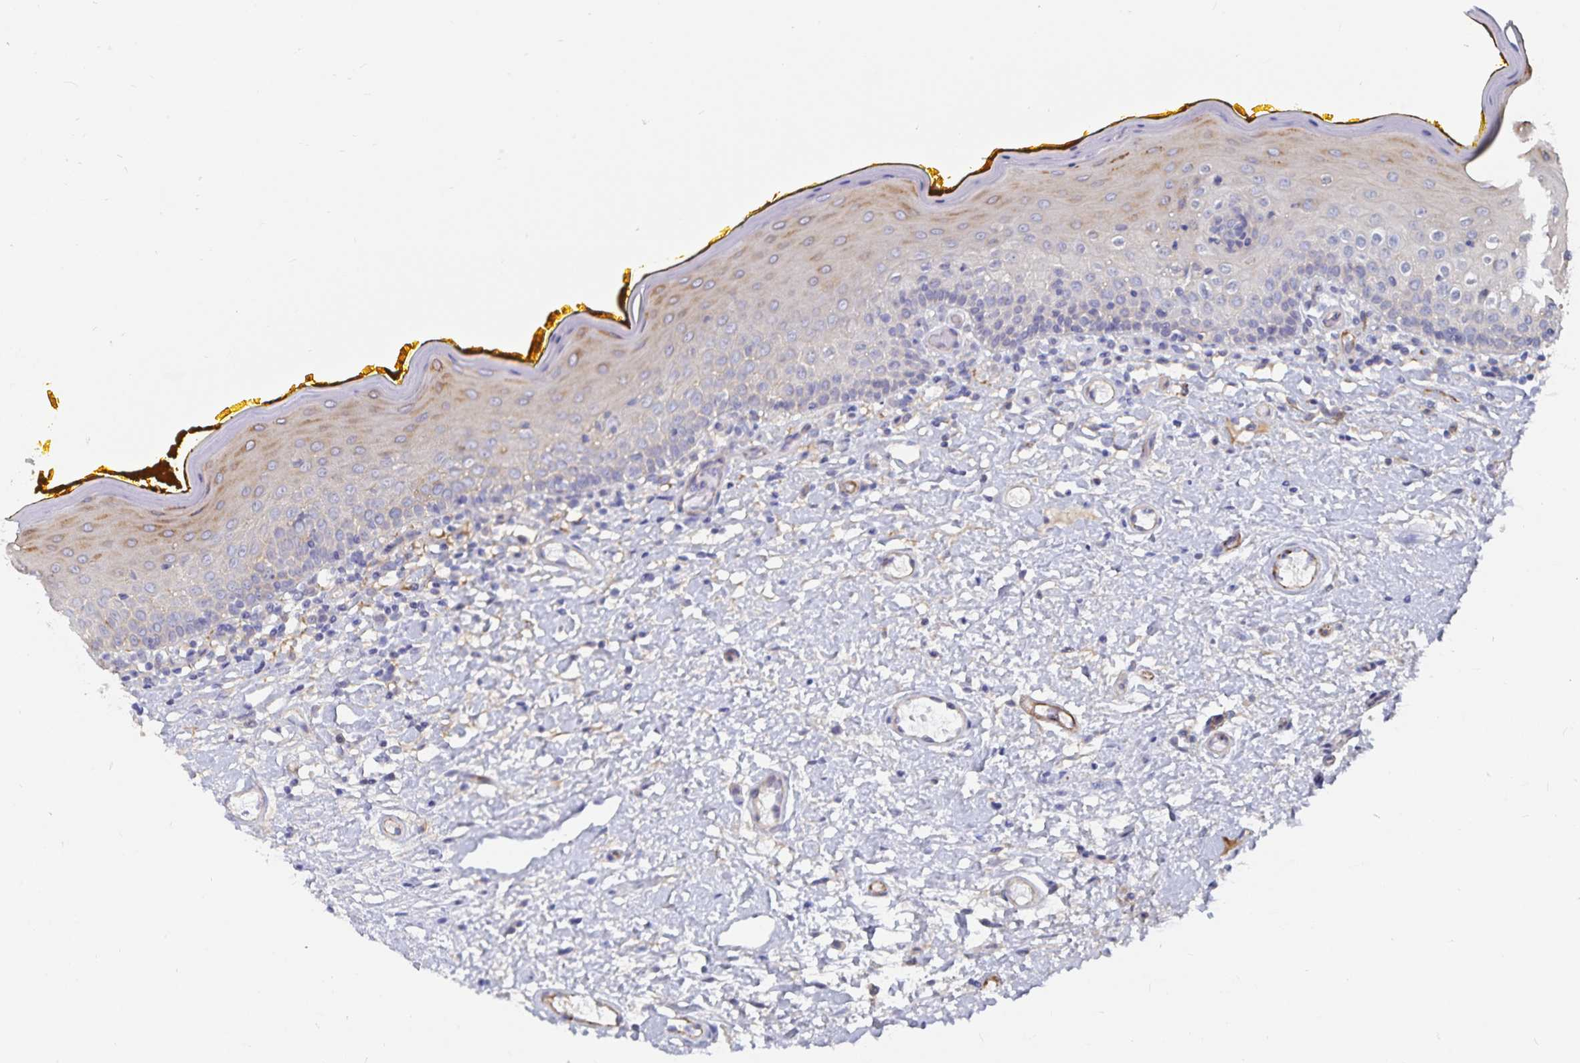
{"staining": {"intensity": "moderate", "quantity": "<25%", "location": "cytoplasmic/membranous"}, "tissue": "oral mucosa", "cell_type": "Squamous epithelial cells", "image_type": "normal", "snomed": [{"axis": "morphology", "description": "Normal tissue, NOS"}, {"axis": "topography", "description": "Oral tissue"}, {"axis": "topography", "description": "Tounge, NOS"}], "caption": "A high-resolution image shows immunohistochemistry staining of unremarkable oral mucosa, which shows moderate cytoplasmic/membranous expression in about <25% of squamous epithelial cells.", "gene": "SSTR1", "patient": {"sex": "female", "age": 58}}